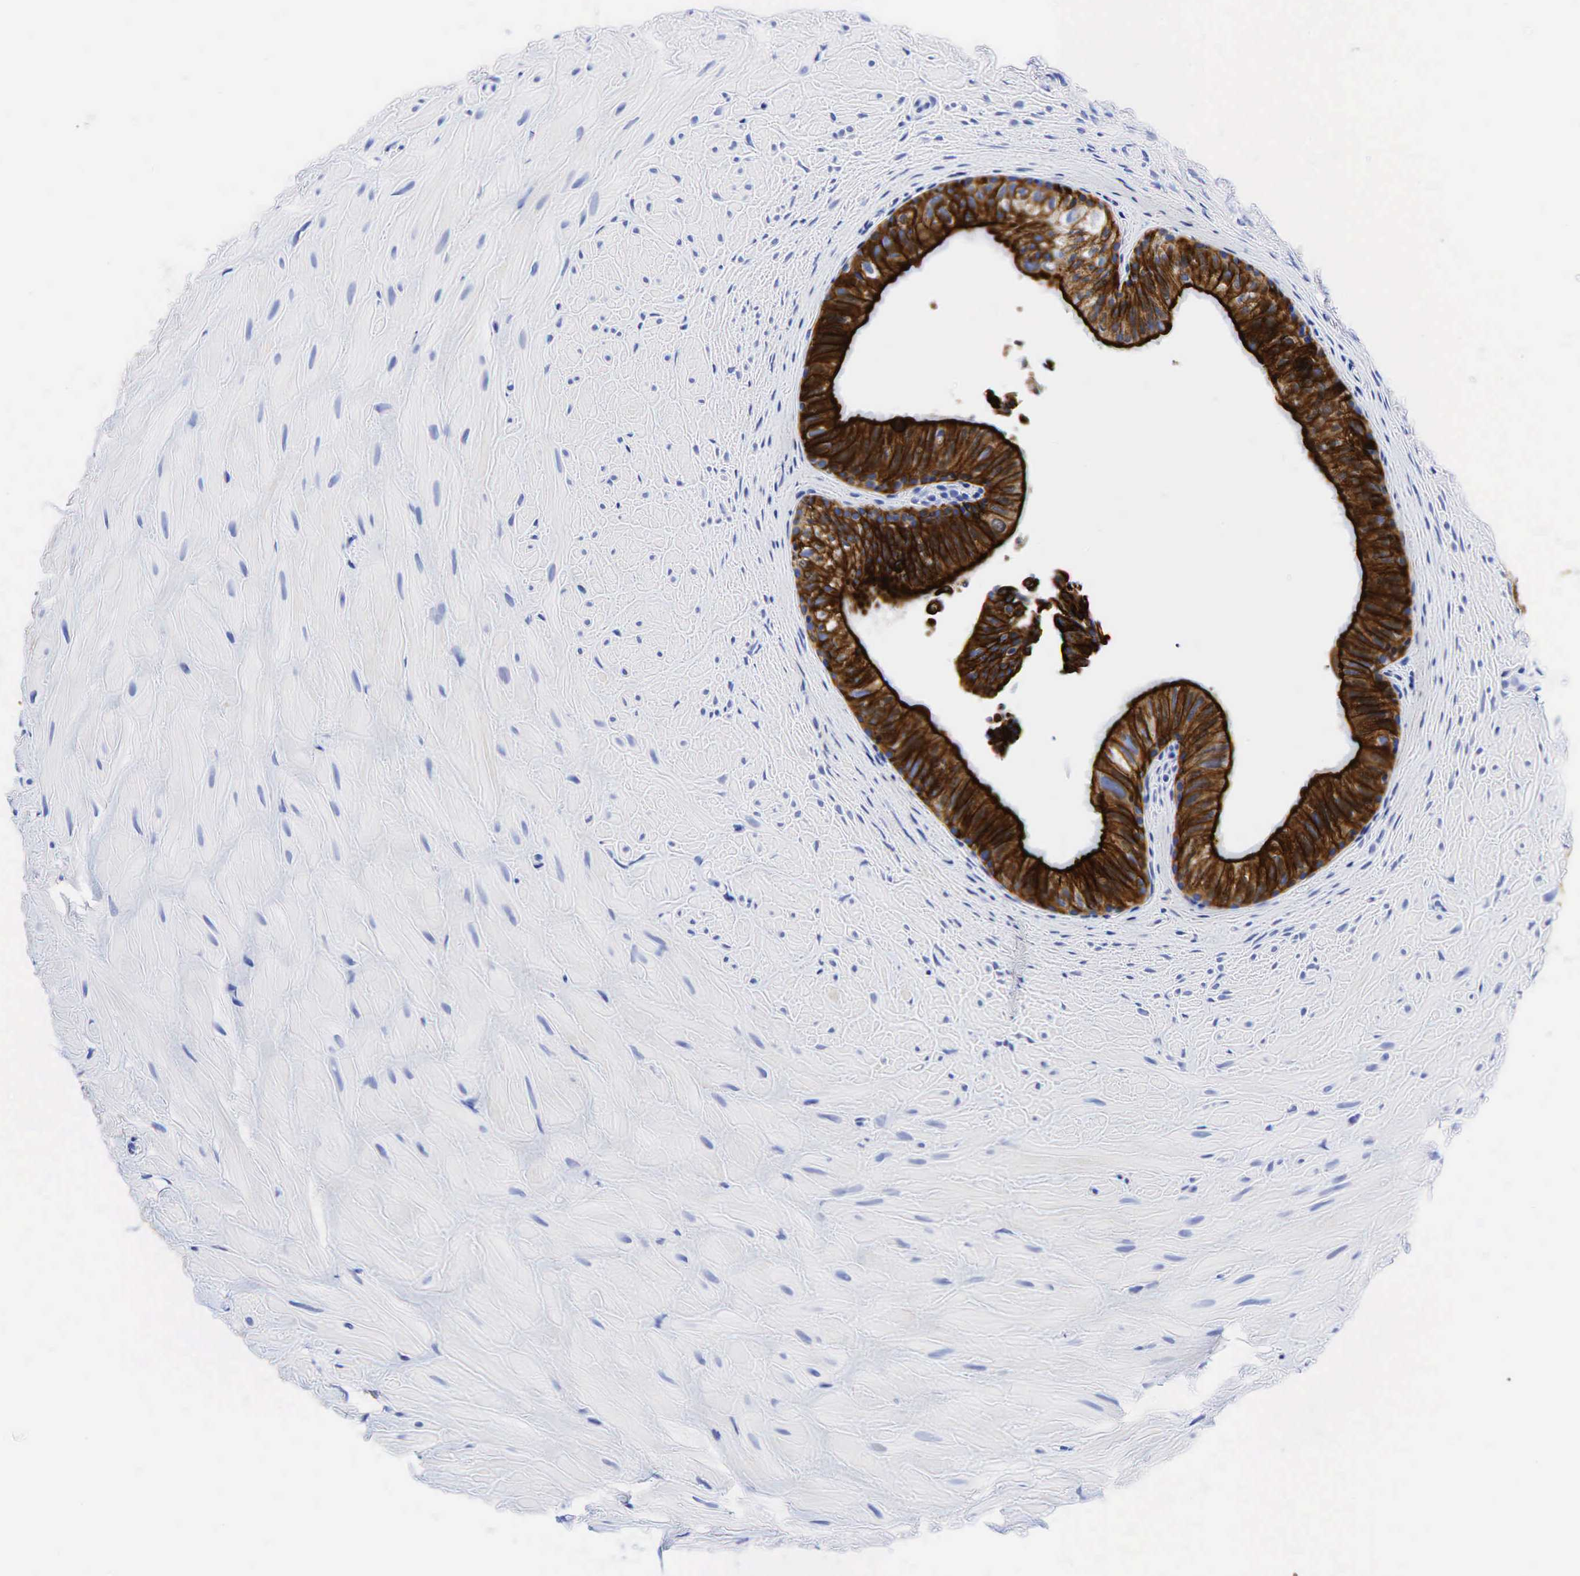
{"staining": {"intensity": "strong", "quantity": ">75%", "location": "cytoplasmic/membranous"}, "tissue": "epididymis", "cell_type": "Glandular cells", "image_type": "normal", "snomed": [{"axis": "morphology", "description": "Normal tissue, NOS"}, {"axis": "topography", "description": "Epididymis"}], "caption": "High-magnification brightfield microscopy of unremarkable epididymis stained with DAB (3,3'-diaminobenzidine) (brown) and counterstained with hematoxylin (blue). glandular cells exhibit strong cytoplasmic/membranous expression is present in about>75% of cells. (DAB IHC with brightfield microscopy, high magnification).", "gene": "KRT18", "patient": {"sex": "male", "age": 37}}